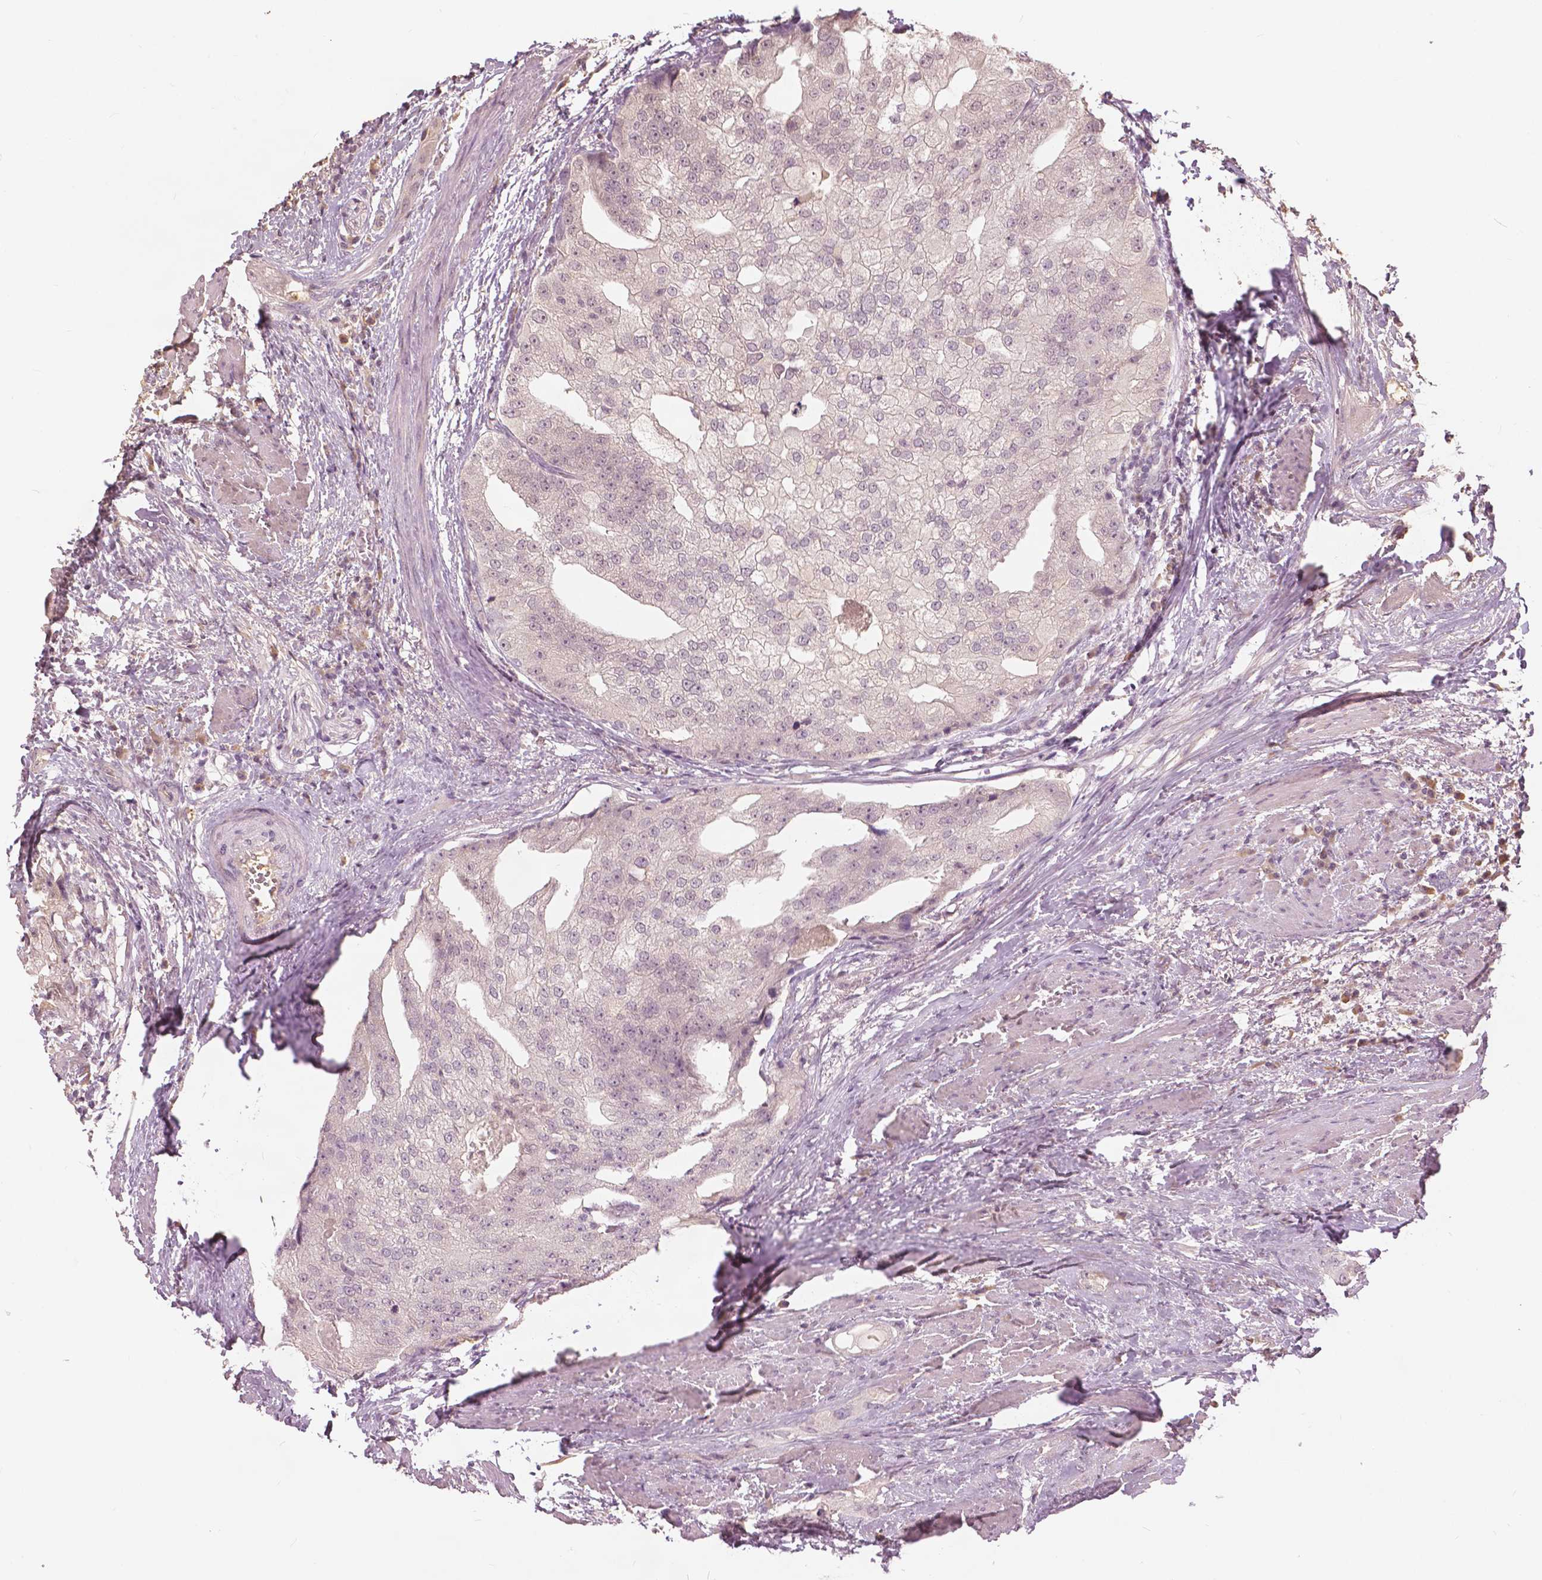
{"staining": {"intensity": "negative", "quantity": "none", "location": "none"}, "tissue": "prostate cancer", "cell_type": "Tumor cells", "image_type": "cancer", "snomed": [{"axis": "morphology", "description": "Adenocarcinoma, High grade"}, {"axis": "topography", "description": "Prostate"}], "caption": "Human prostate cancer (high-grade adenocarcinoma) stained for a protein using immunohistochemistry reveals no expression in tumor cells.", "gene": "ANGPTL4", "patient": {"sex": "male", "age": 70}}